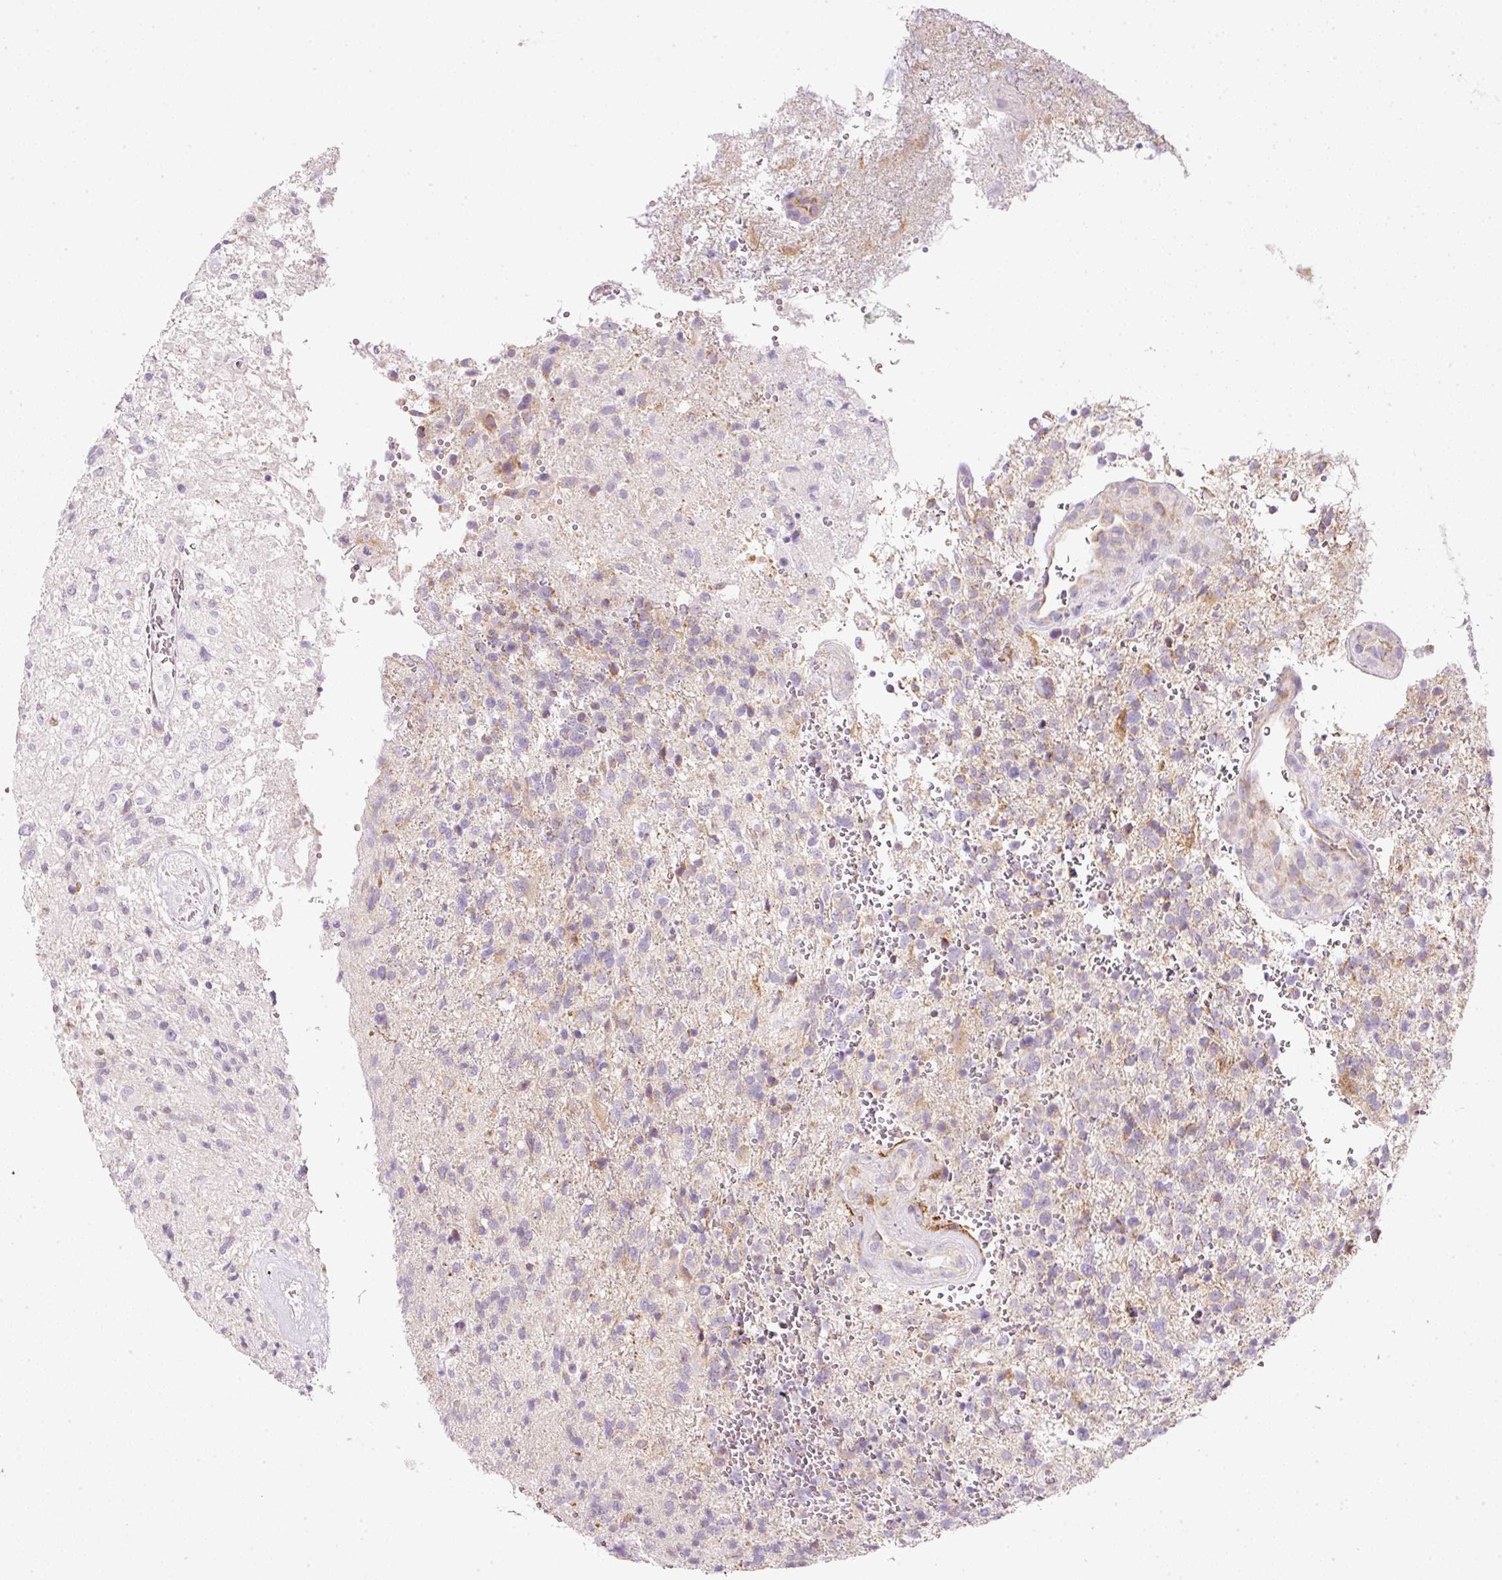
{"staining": {"intensity": "moderate", "quantity": "<25%", "location": "cytoplasmic/membranous"}, "tissue": "glioma", "cell_type": "Tumor cells", "image_type": "cancer", "snomed": [{"axis": "morphology", "description": "Glioma, malignant, High grade"}, {"axis": "topography", "description": "Brain"}], "caption": "Immunohistochemical staining of human glioma reveals low levels of moderate cytoplasmic/membranous protein expression in about <25% of tumor cells.", "gene": "NDUFA1", "patient": {"sex": "male", "age": 56}}